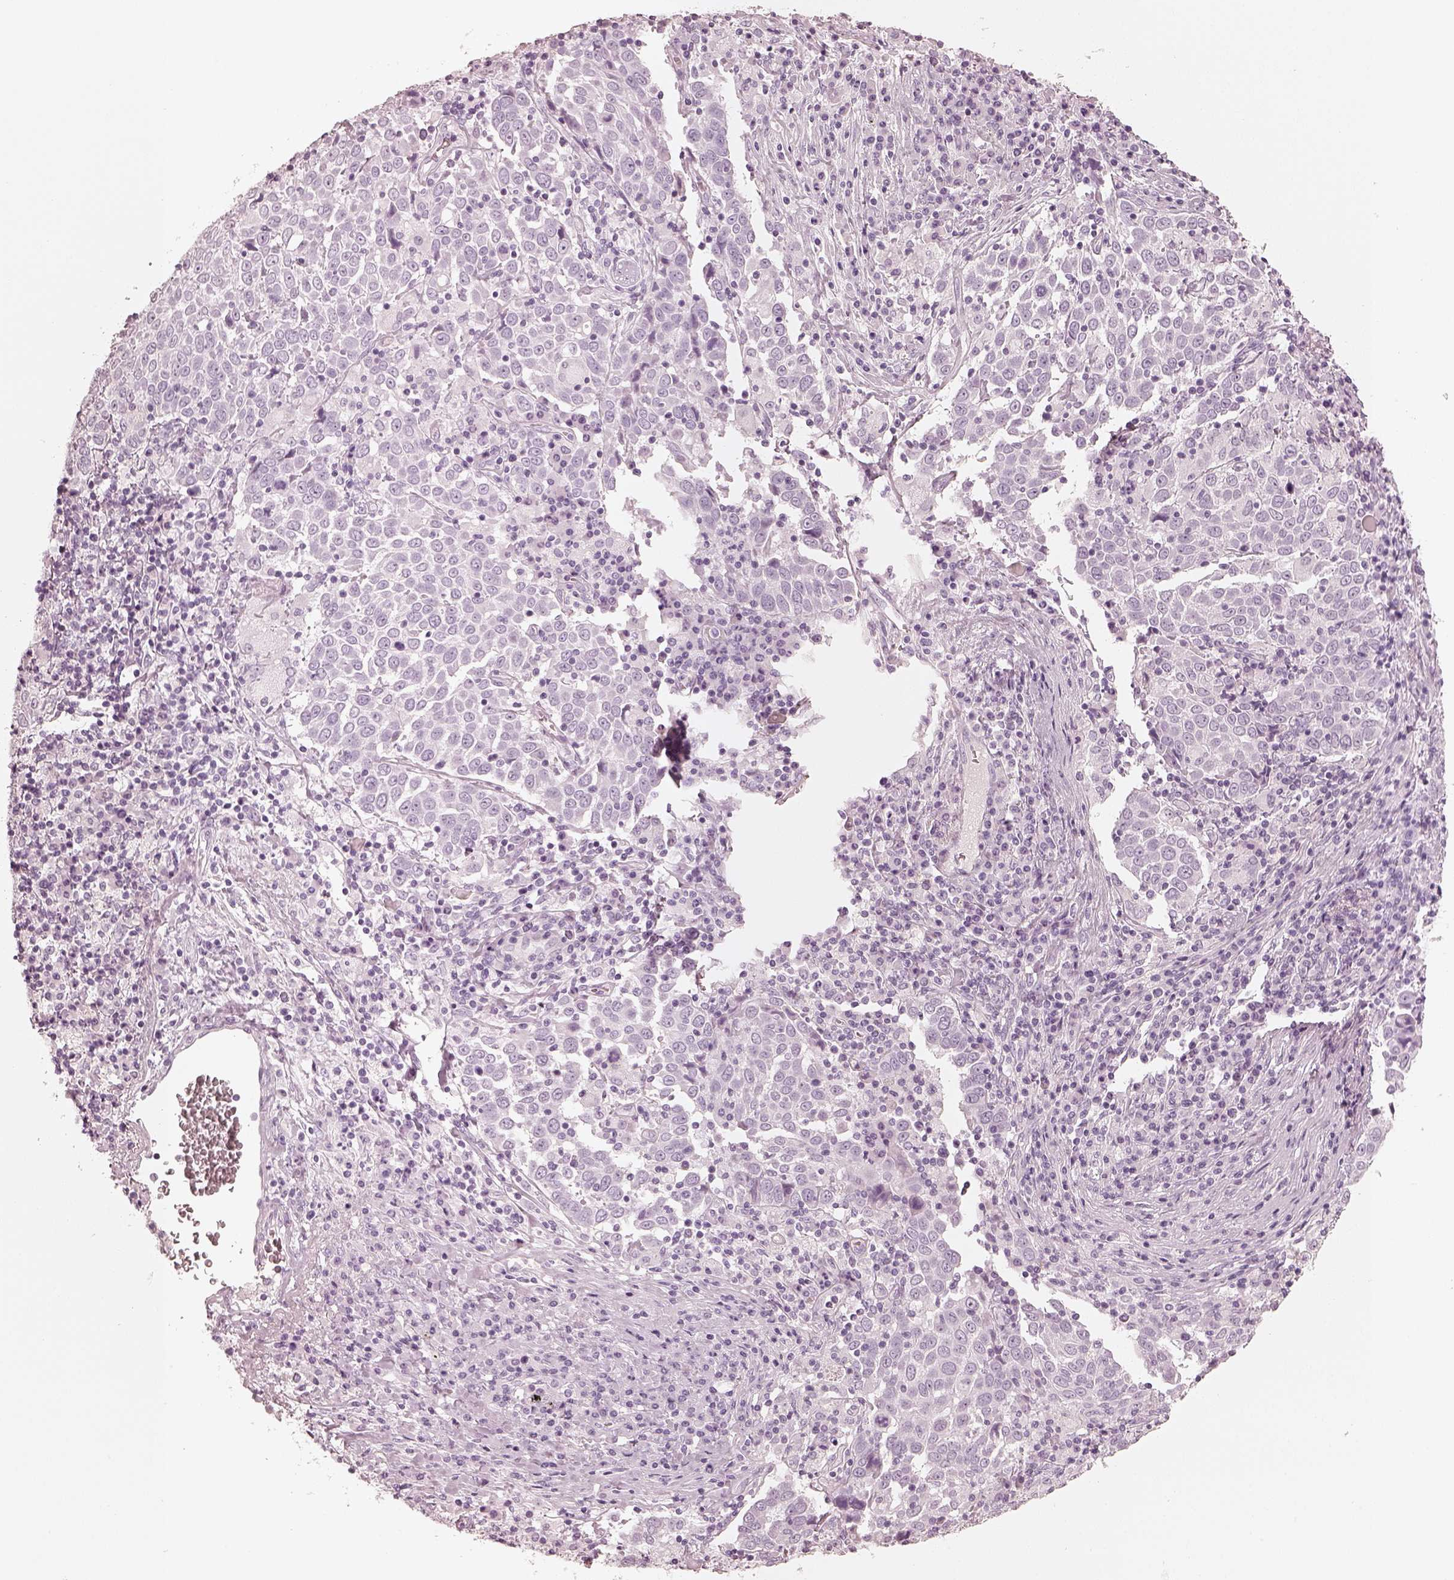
{"staining": {"intensity": "negative", "quantity": "none", "location": "none"}, "tissue": "lung cancer", "cell_type": "Tumor cells", "image_type": "cancer", "snomed": [{"axis": "morphology", "description": "Squamous cell carcinoma, NOS"}, {"axis": "topography", "description": "Lung"}], "caption": "This is a histopathology image of immunohistochemistry (IHC) staining of lung squamous cell carcinoma, which shows no positivity in tumor cells.", "gene": "KRT72", "patient": {"sex": "male", "age": 57}}